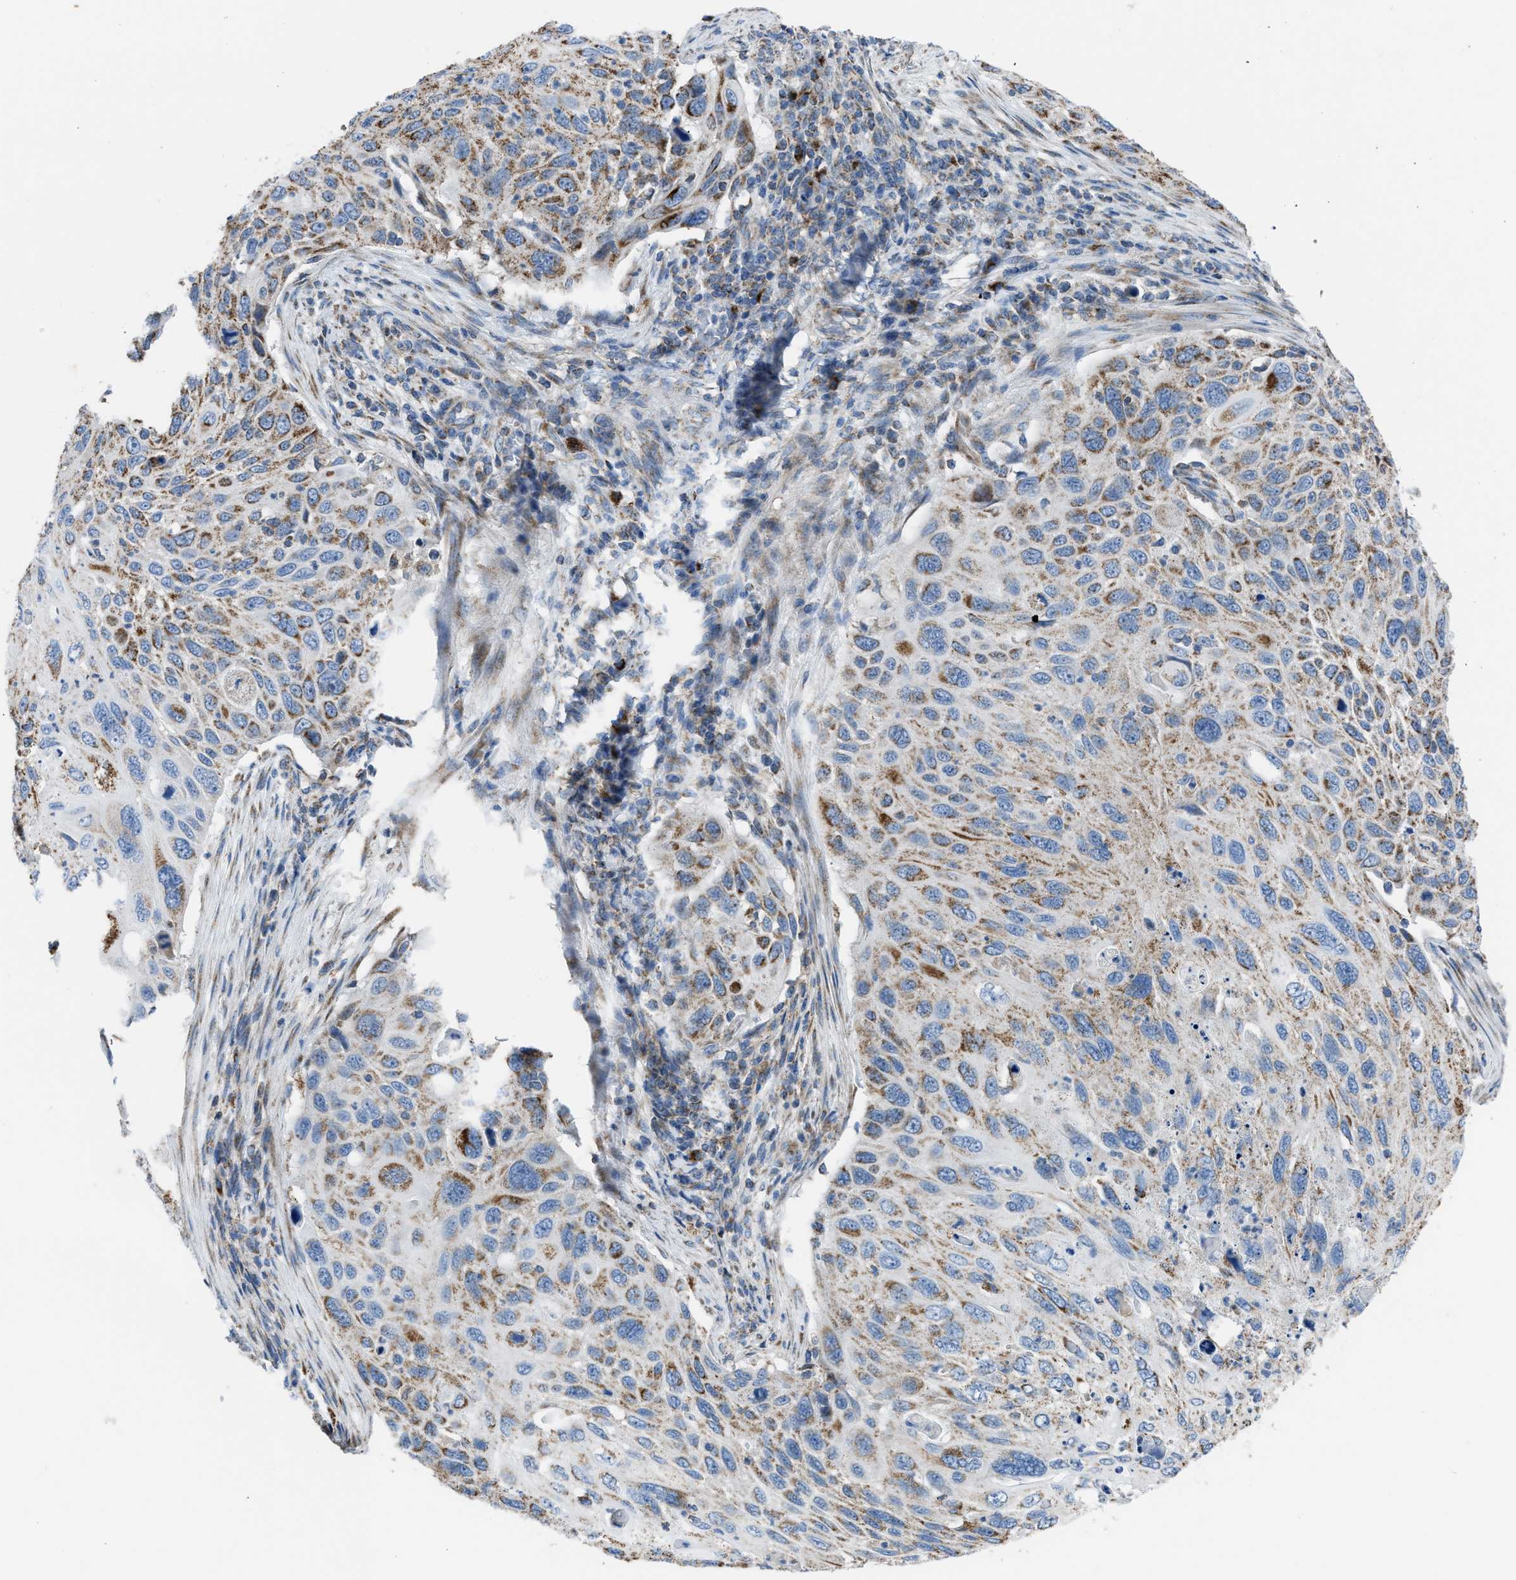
{"staining": {"intensity": "moderate", "quantity": ">75%", "location": "cytoplasmic/membranous"}, "tissue": "cervical cancer", "cell_type": "Tumor cells", "image_type": "cancer", "snomed": [{"axis": "morphology", "description": "Squamous cell carcinoma, NOS"}, {"axis": "topography", "description": "Cervix"}], "caption": "Human cervical cancer stained for a protein (brown) exhibits moderate cytoplasmic/membranous positive positivity in approximately >75% of tumor cells.", "gene": "ETFB", "patient": {"sex": "female", "age": 70}}